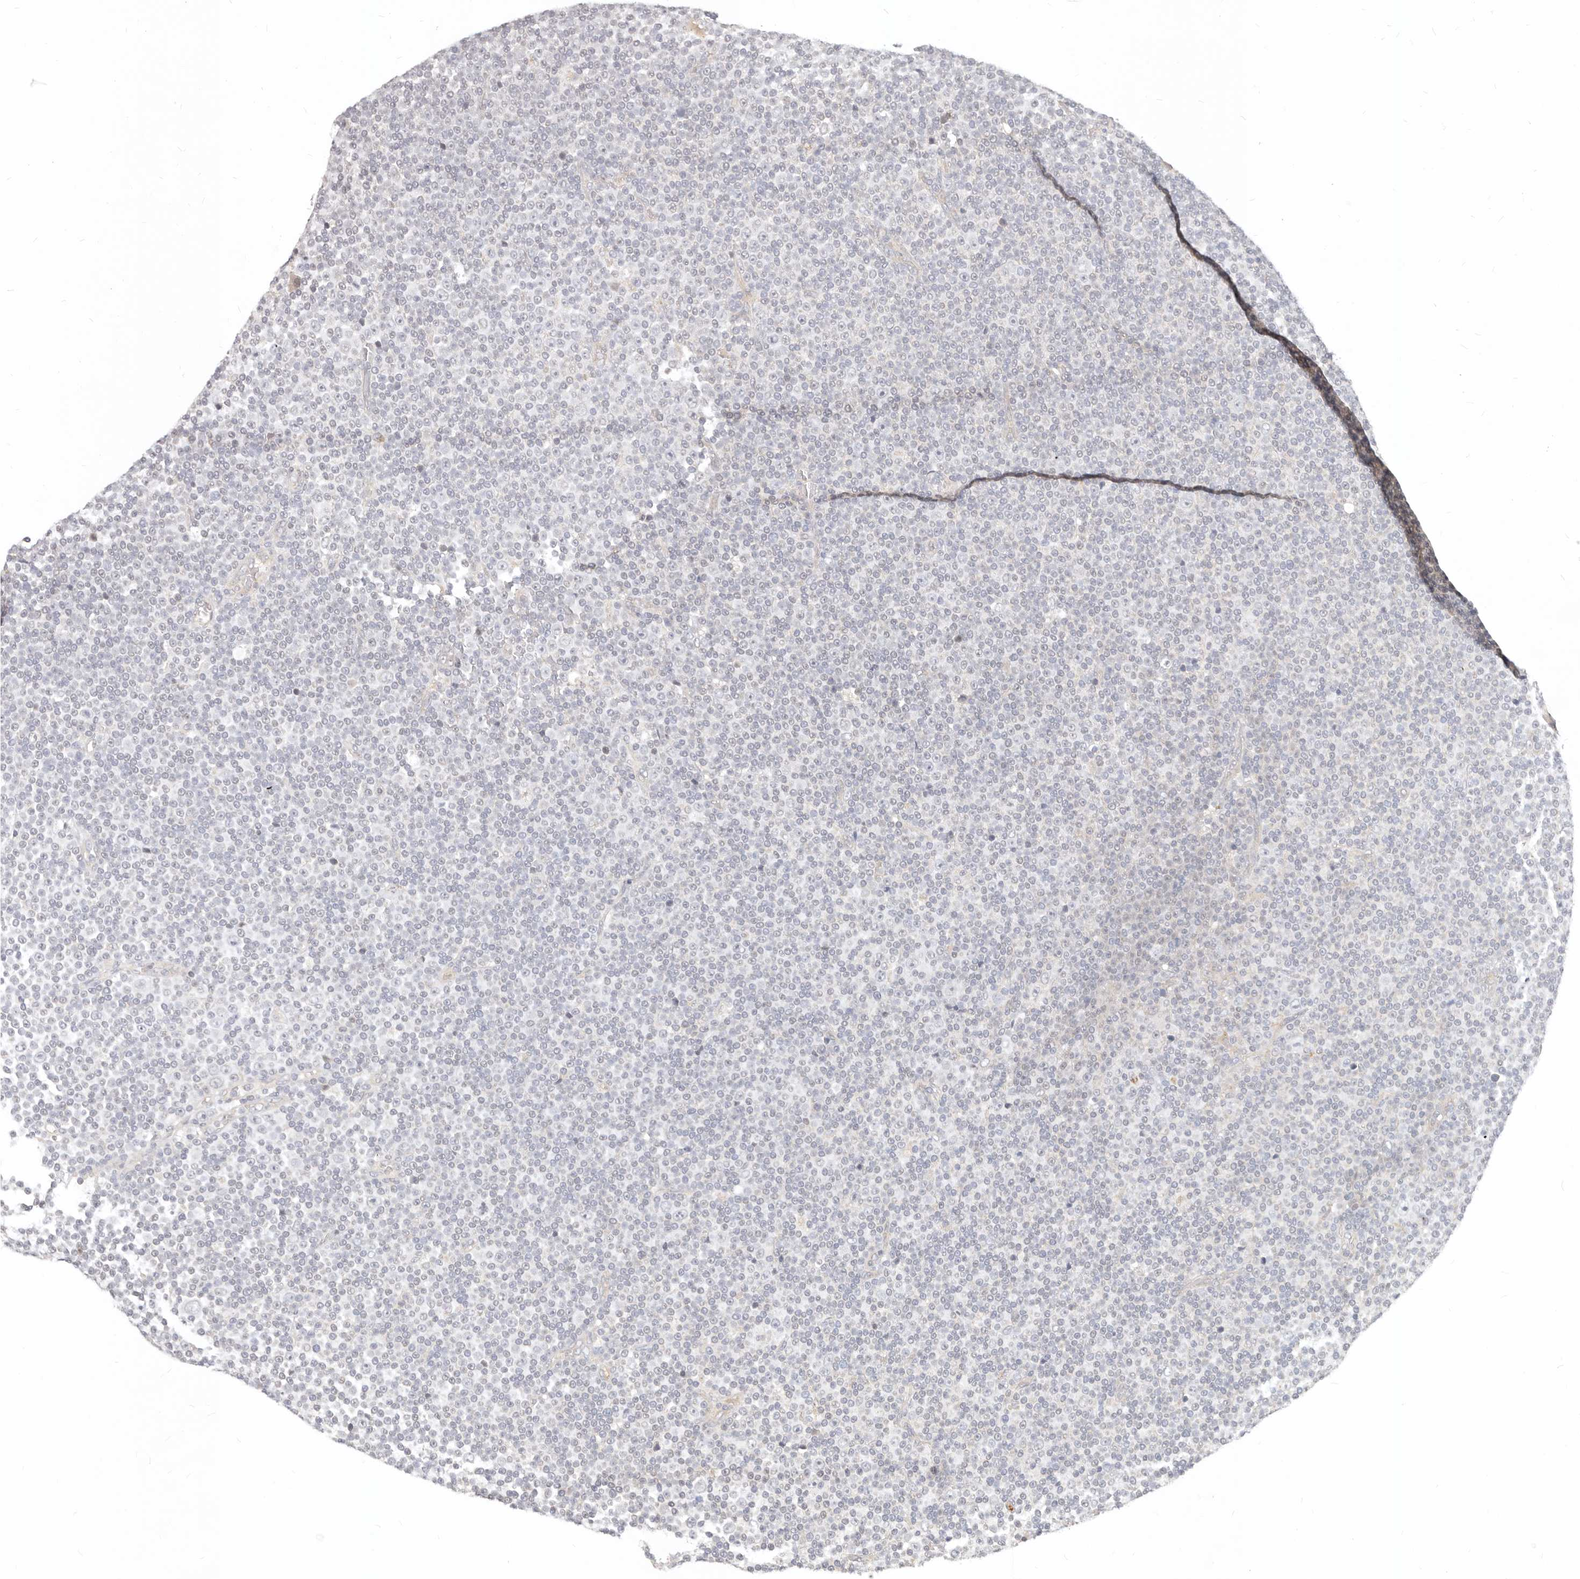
{"staining": {"intensity": "negative", "quantity": "none", "location": "none"}, "tissue": "lymphoma", "cell_type": "Tumor cells", "image_type": "cancer", "snomed": [{"axis": "morphology", "description": "Malignant lymphoma, non-Hodgkin's type, Low grade"}, {"axis": "topography", "description": "Lymph node"}], "caption": "This is an immunohistochemistry micrograph of human lymphoma. There is no staining in tumor cells.", "gene": "USP49", "patient": {"sex": "female", "age": 67}}